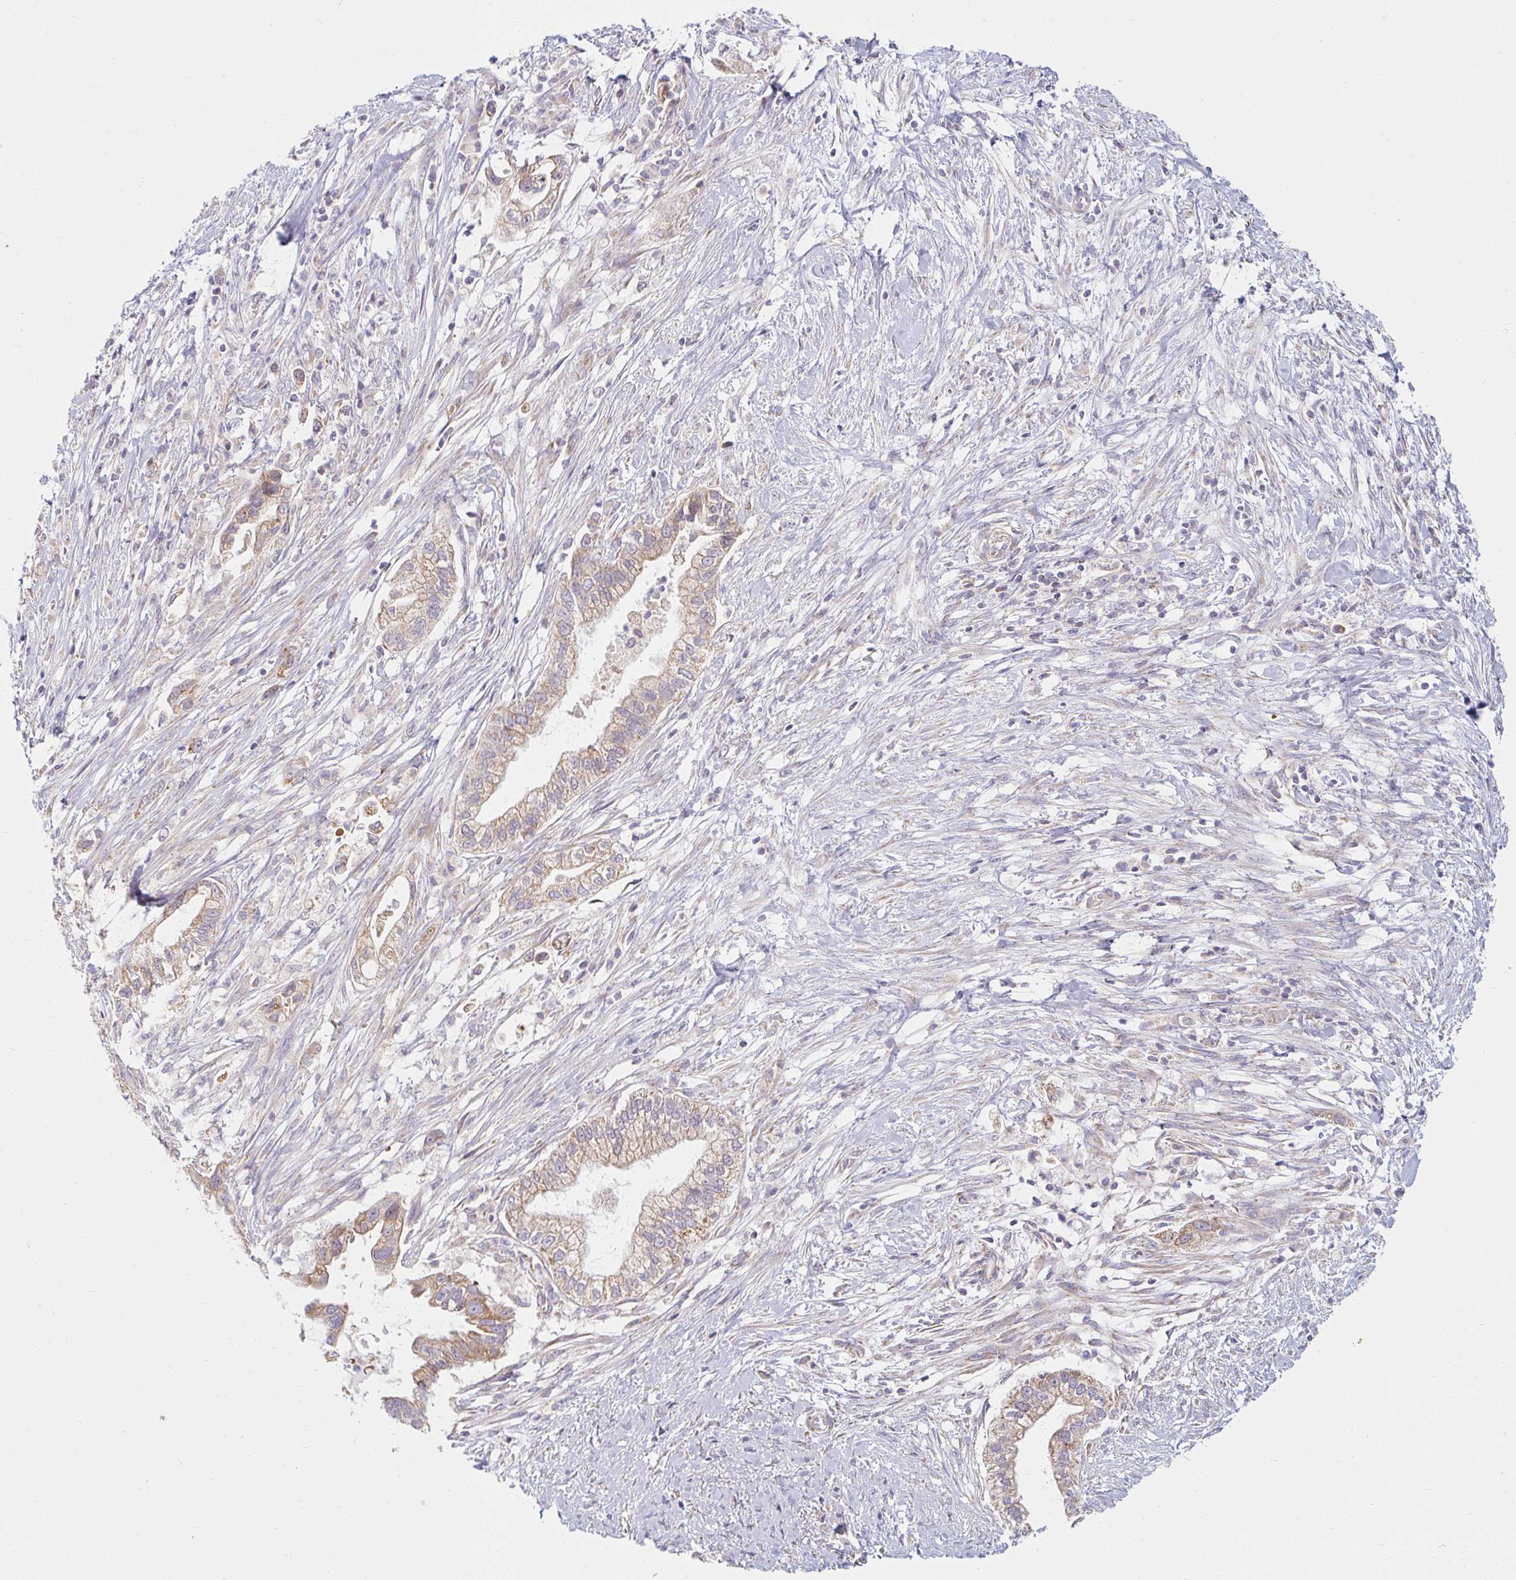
{"staining": {"intensity": "moderate", "quantity": ">75%", "location": "cytoplasmic/membranous"}, "tissue": "pancreatic cancer", "cell_type": "Tumor cells", "image_type": "cancer", "snomed": [{"axis": "morphology", "description": "Adenocarcinoma, NOS"}, {"axis": "topography", "description": "Pancreas"}], "caption": "About >75% of tumor cells in human pancreatic cancer show moderate cytoplasmic/membranous protein expression as visualized by brown immunohistochemical staining.", "gene": "SKP2", "patient": {"sex": "male", "age": 70}}